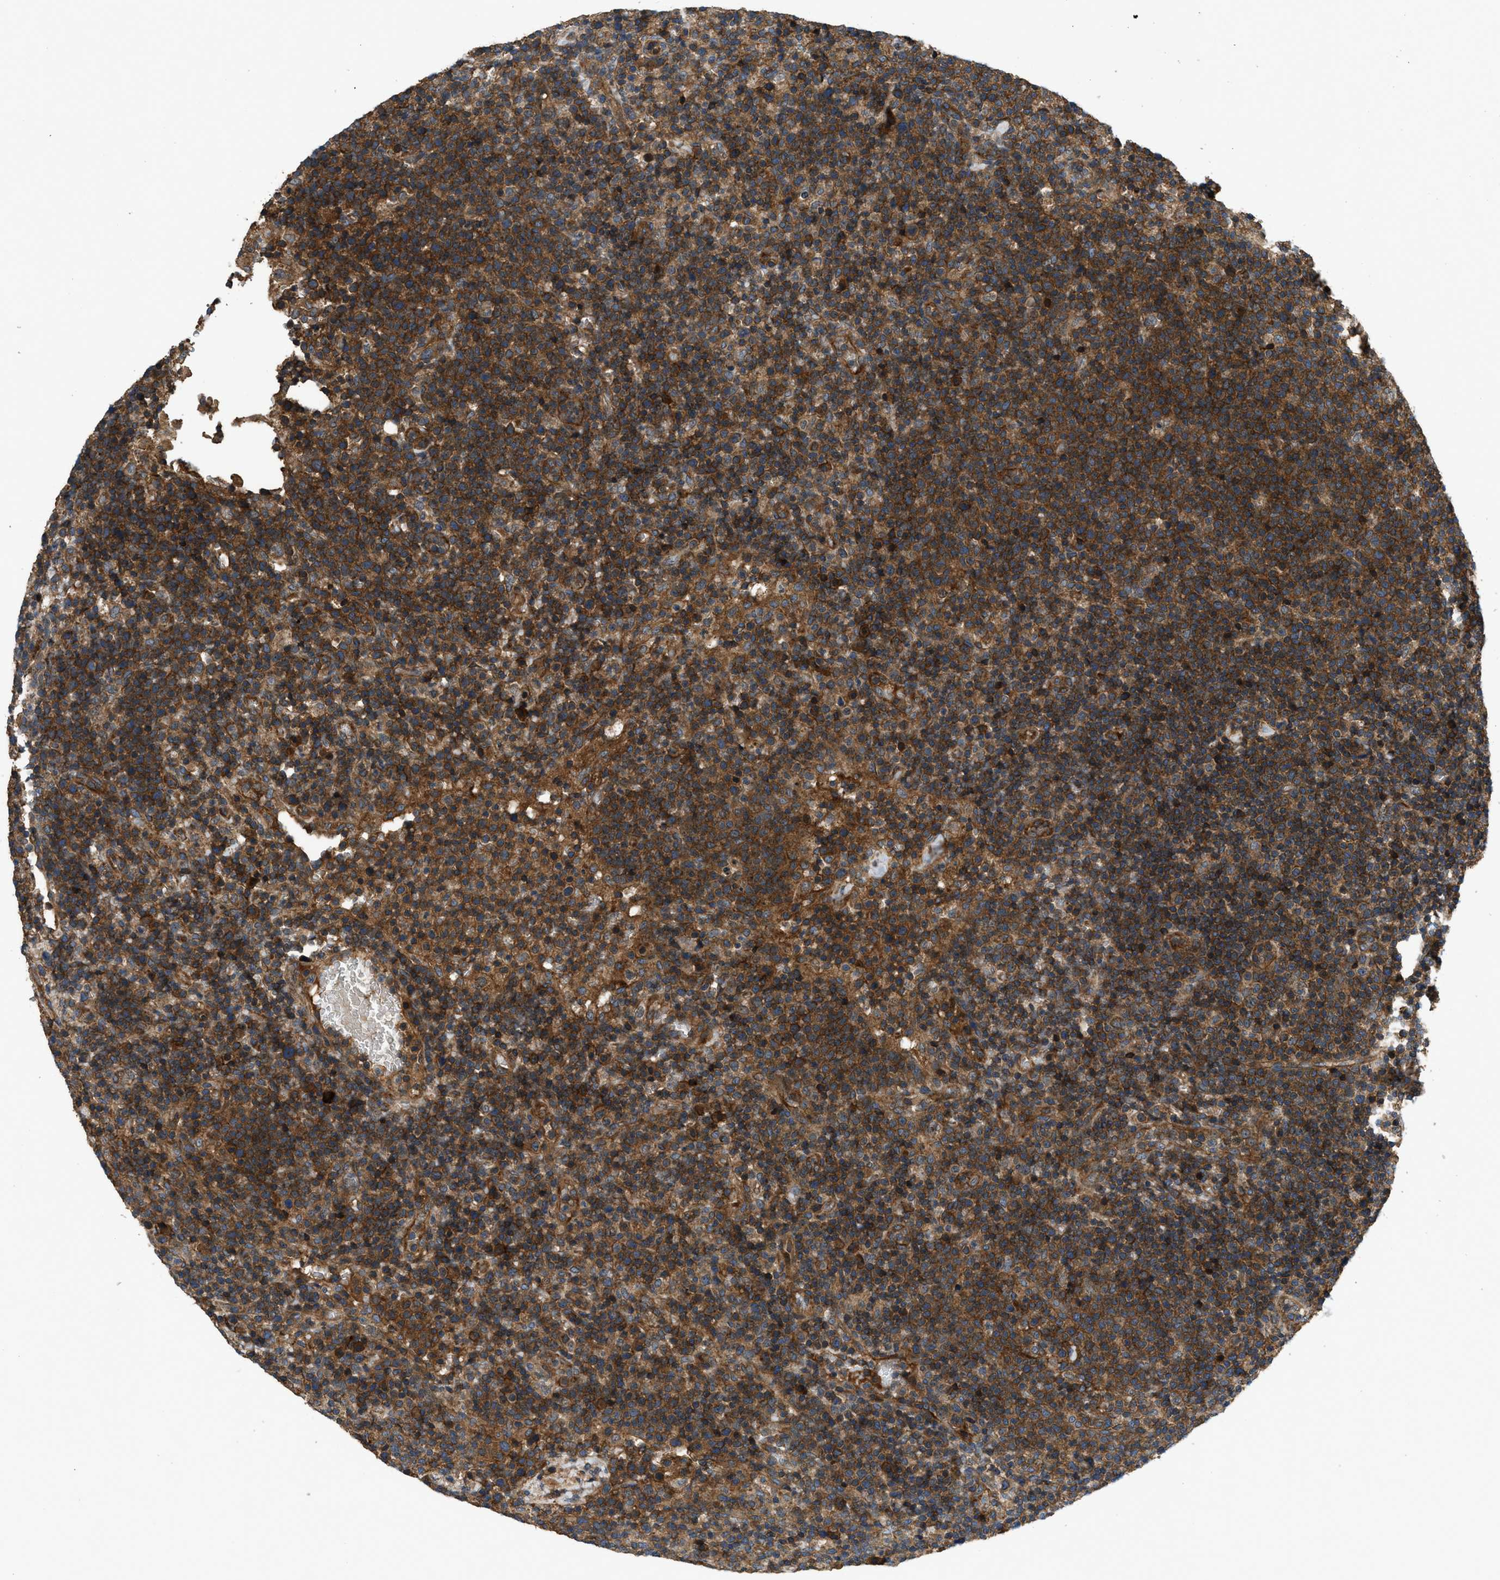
{"staining": {"intensity": "moderate", "quantity": ">75%", "location": "cytoplasmic/membranous"}, "tissue": "lymphoma", "cell_type": "Tumor cells", "image_type": "cancer", "snomed": [{"axis": "morphology", "description": "Malignant lymphoma, non-Hodgkin's type, High grade"}, {"axis": "topography", "description": "Lymph node"}], "caption": "This is a histology image of immunohistochemistry (IHC) staining of malignant lymphoma, non-Hodgkin's type (high-grade), which shows moderate expression in the cytoplasmic/membranous of tumor cells.", "gene": "CNNM3", "patient": {"sex": "male", "age": 61}}